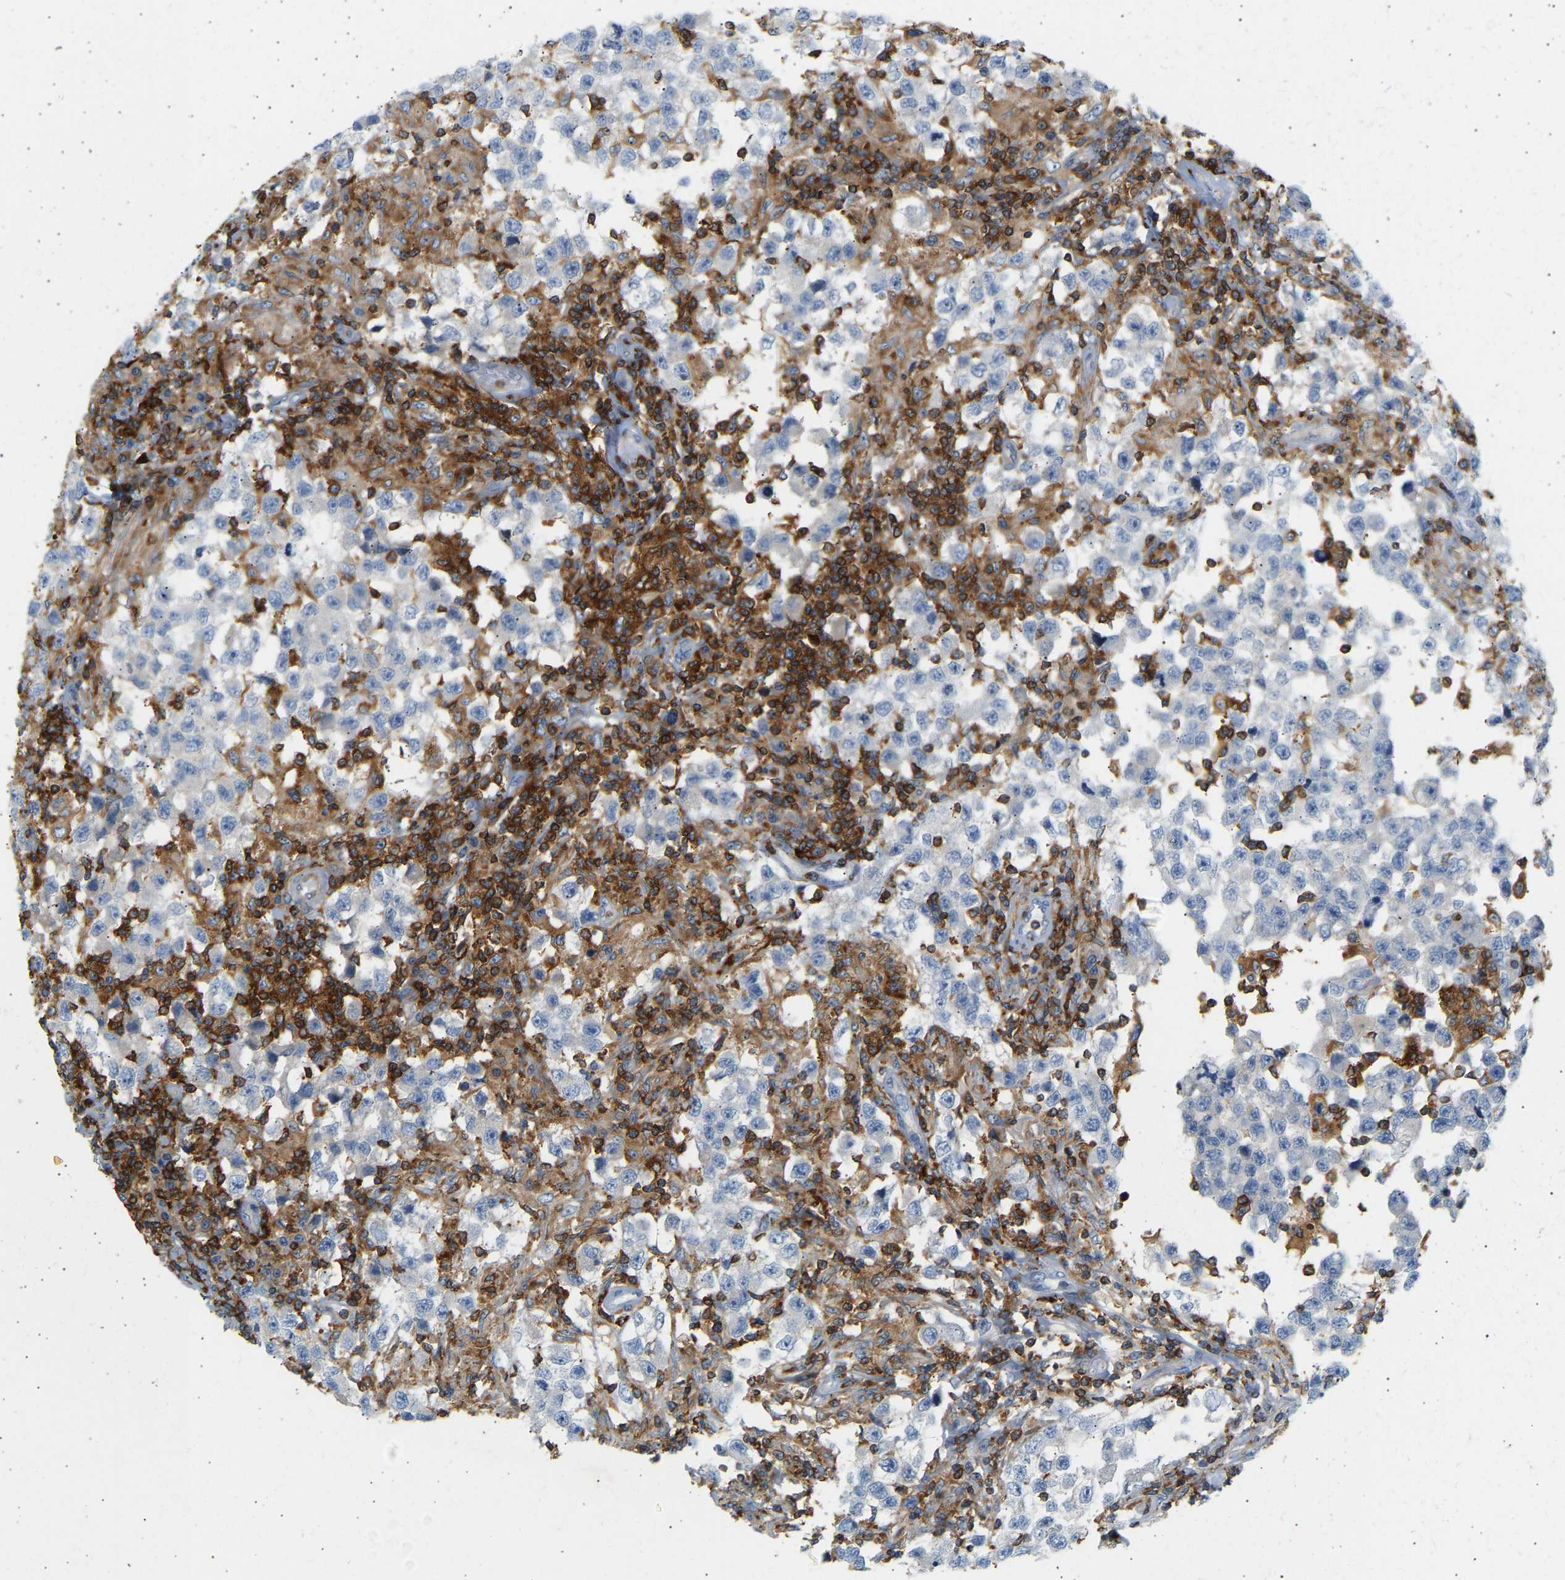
{"staining": {"intensity": "negative", "quantity": "none", "location": "none"}, "tissue": "testis cancer", "cell_type": "Tumor cells", "image_type": "cancer", "snomed": [{"axis": "morphology", "description": "Carcinoma, Embryonal, NOS"}, {"axis": "topography", "description": "Testis"}], "caption": "Testis cancer (embryonal carcinoma) stained for a protein using immunohistochemistry (IHC) exhibits no expression tumor cells.", "gene": "FNBP1", "patient": {"sex": "male", "age": 21}}